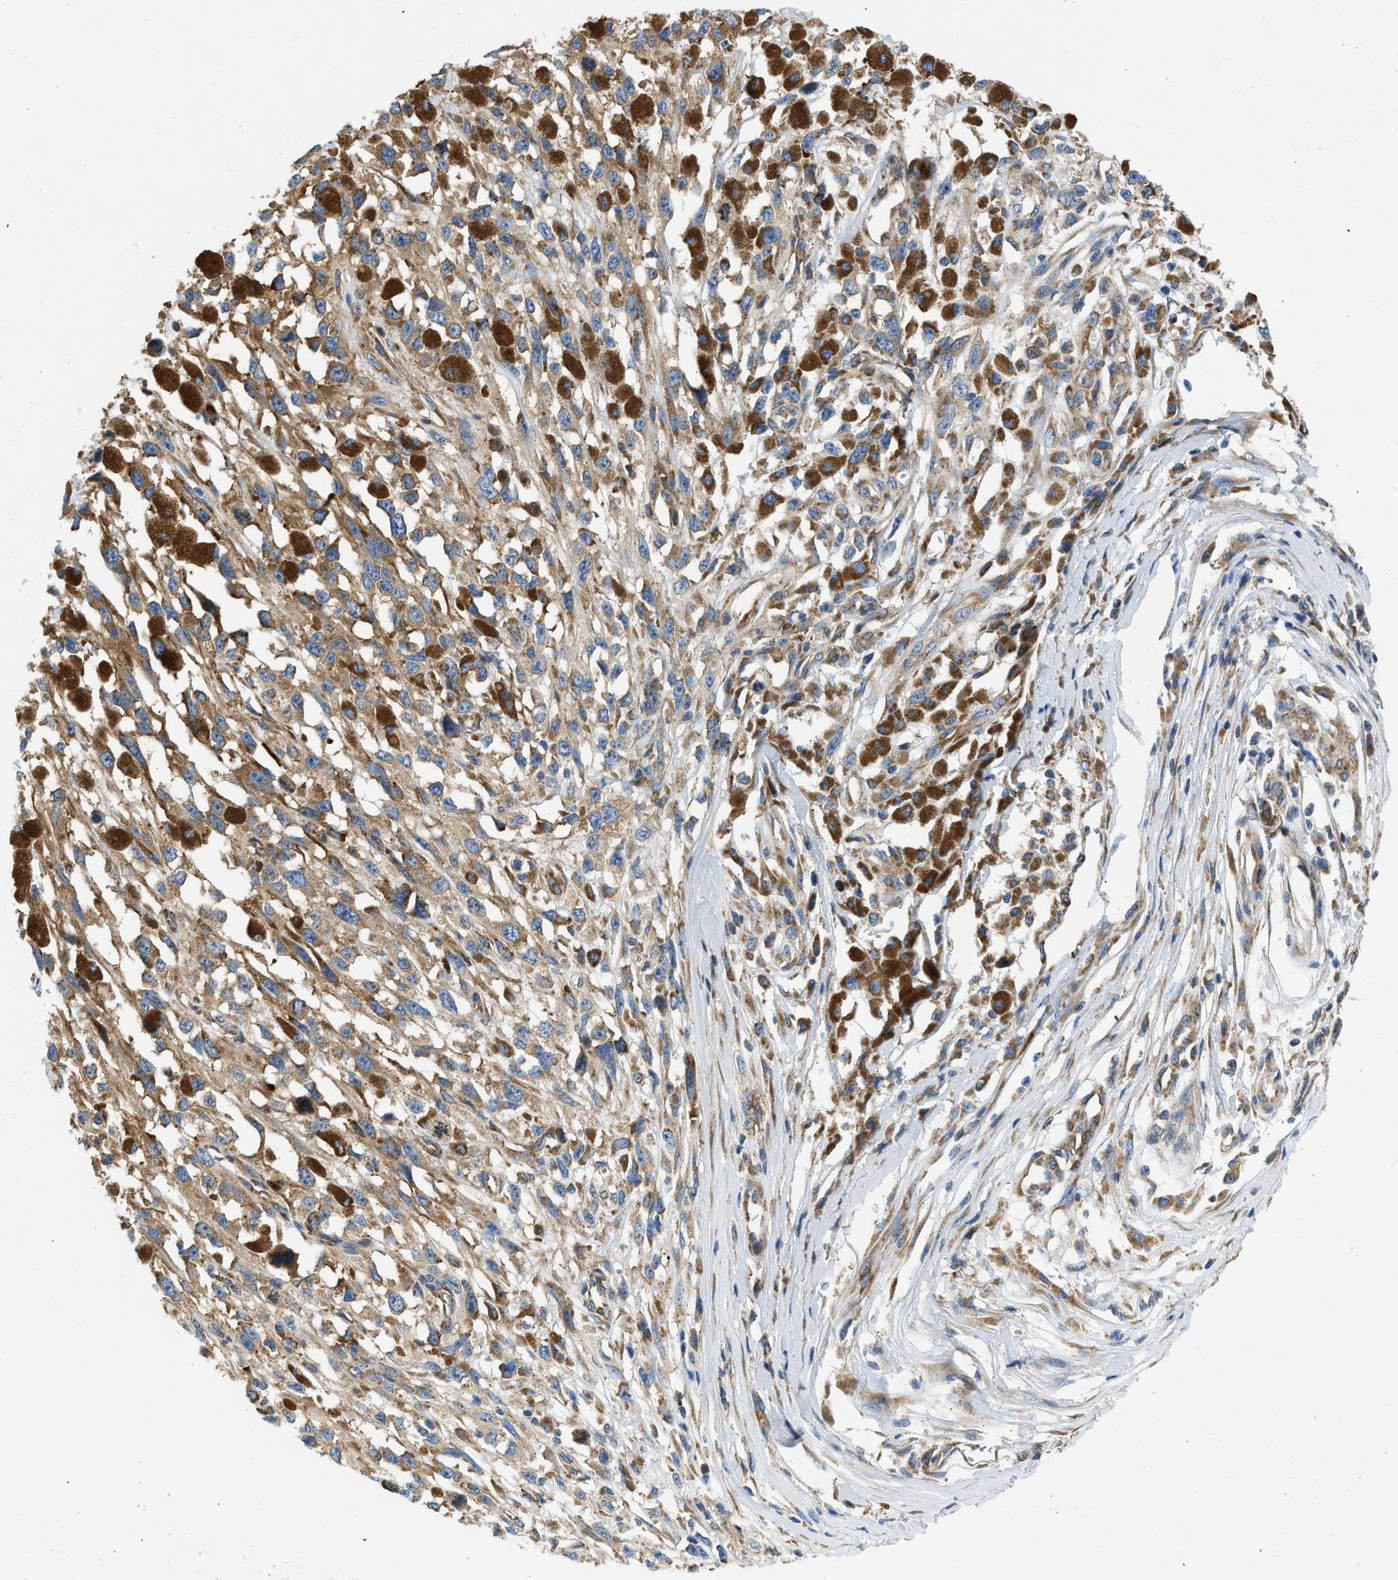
{"staining": {"intensity": "moderate", "quantity": ">75%", "location": "cytoplasmic/membranous"}, "tissue": "melanoma", "cell_type": "Tumor cells", "image_type": "cancer", "snomed": [{"axis": "morphology", "description": "Malignant melanoma, Metastatic site"}, {"axis": "topography", "description": "Lymph node"}], "caption": "Melanoma was stained to show a protein in brown. There is medium levels of moderate cytoplasmic/membranous expression in about >75% of tumor cells. (Stains: DAB in brown, nuclei in blue, Microscopy: brightfield microscopy at high magnification).", "gene": "CAMKK2", "patient": {"sex": "male", "age": 59}}